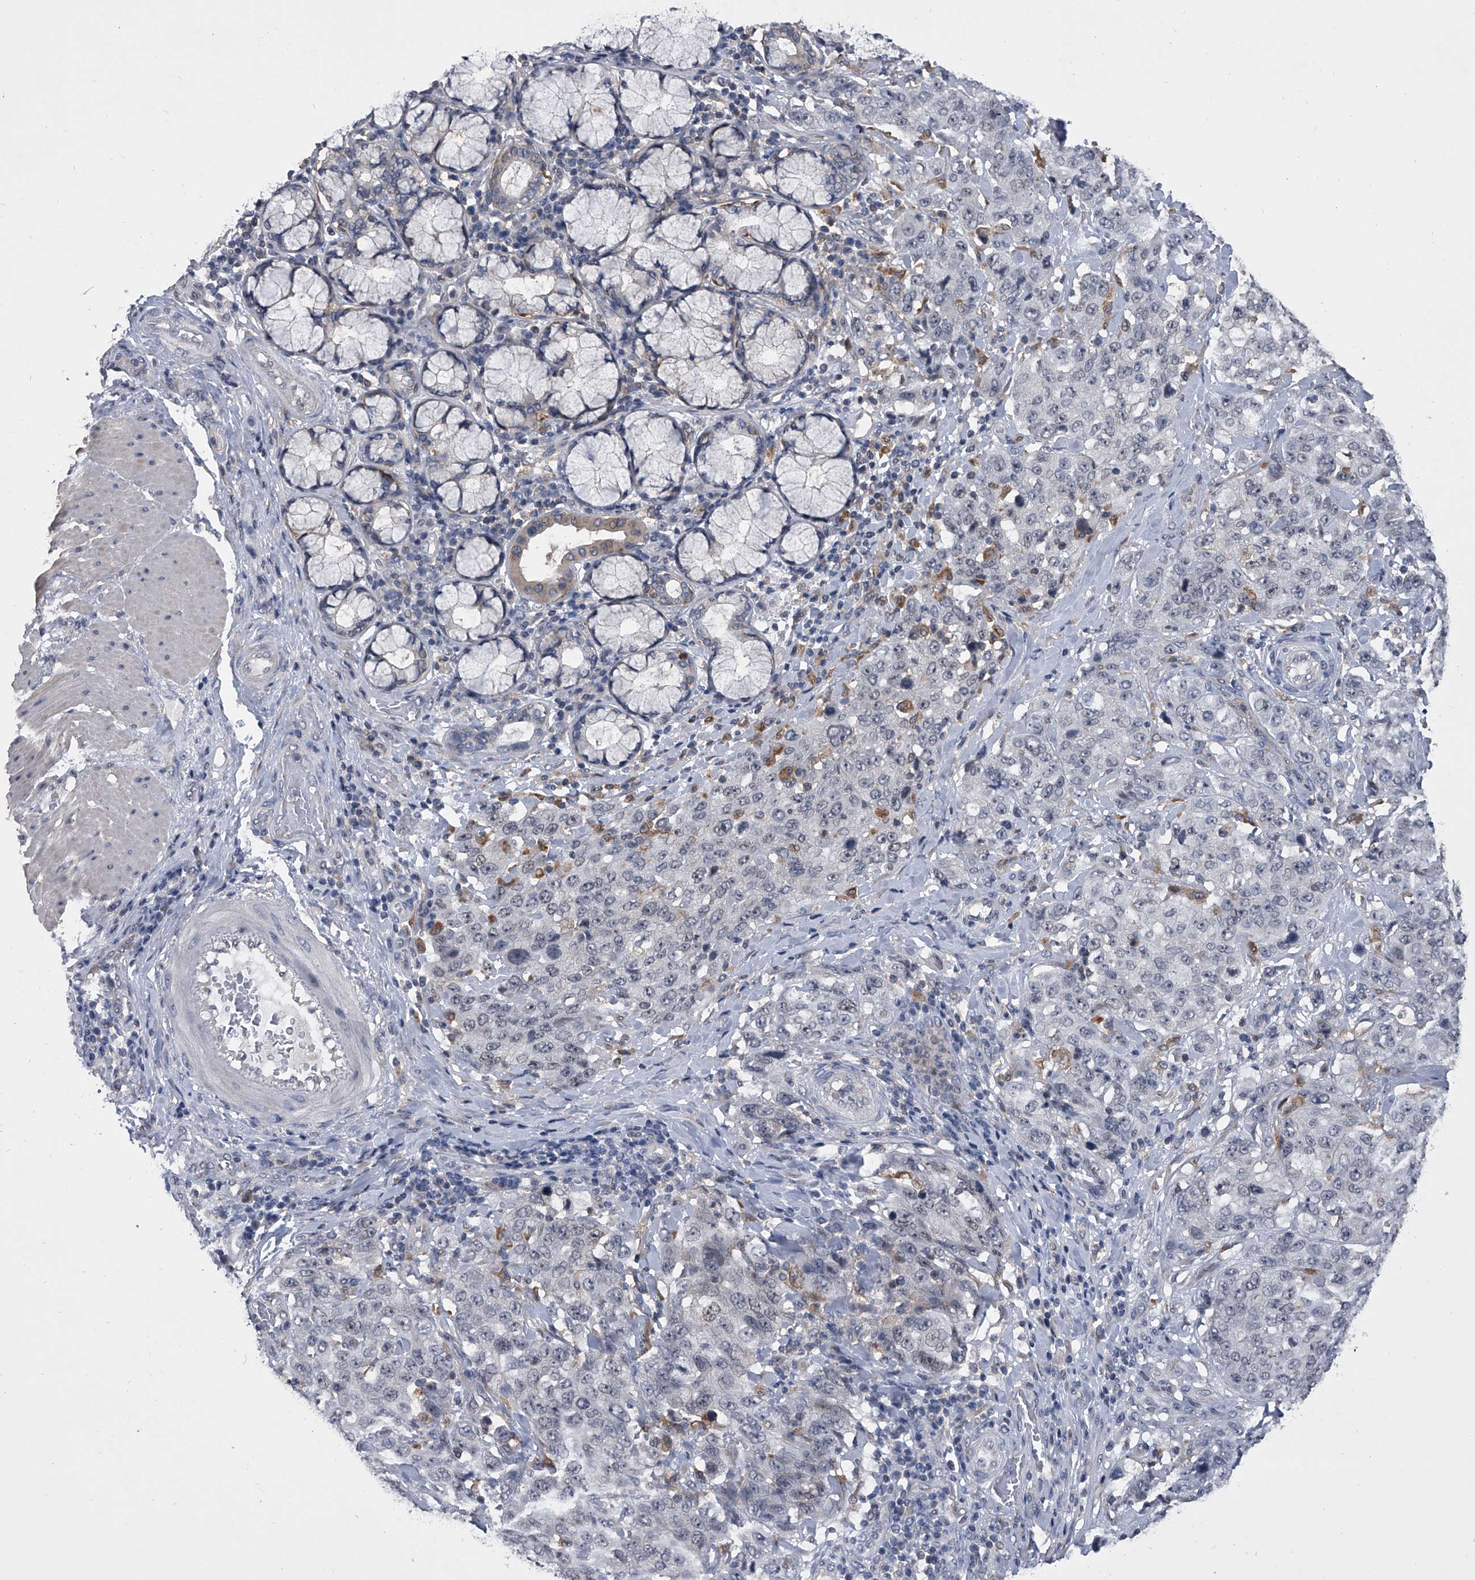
{"staining": {"intensity": "negative", "quantity": "none", "location": "none"}, "tissue": "stomach cancer", "cell_type": "Tumor cells", "image_type": "cancer", "snomed": [{"axis": "morphology", "description": "Adenocarcinoma, NOS"}, {"axis": "topography", "description": "Stomach"}], "caption": "Immunohistochemistry histopathology image of stomach cancer stained for a protein (brown), which exhibits no staining in tumor cells.", "gene": "MAP4K3", "patient": {"sex": "male", "age": 48}}